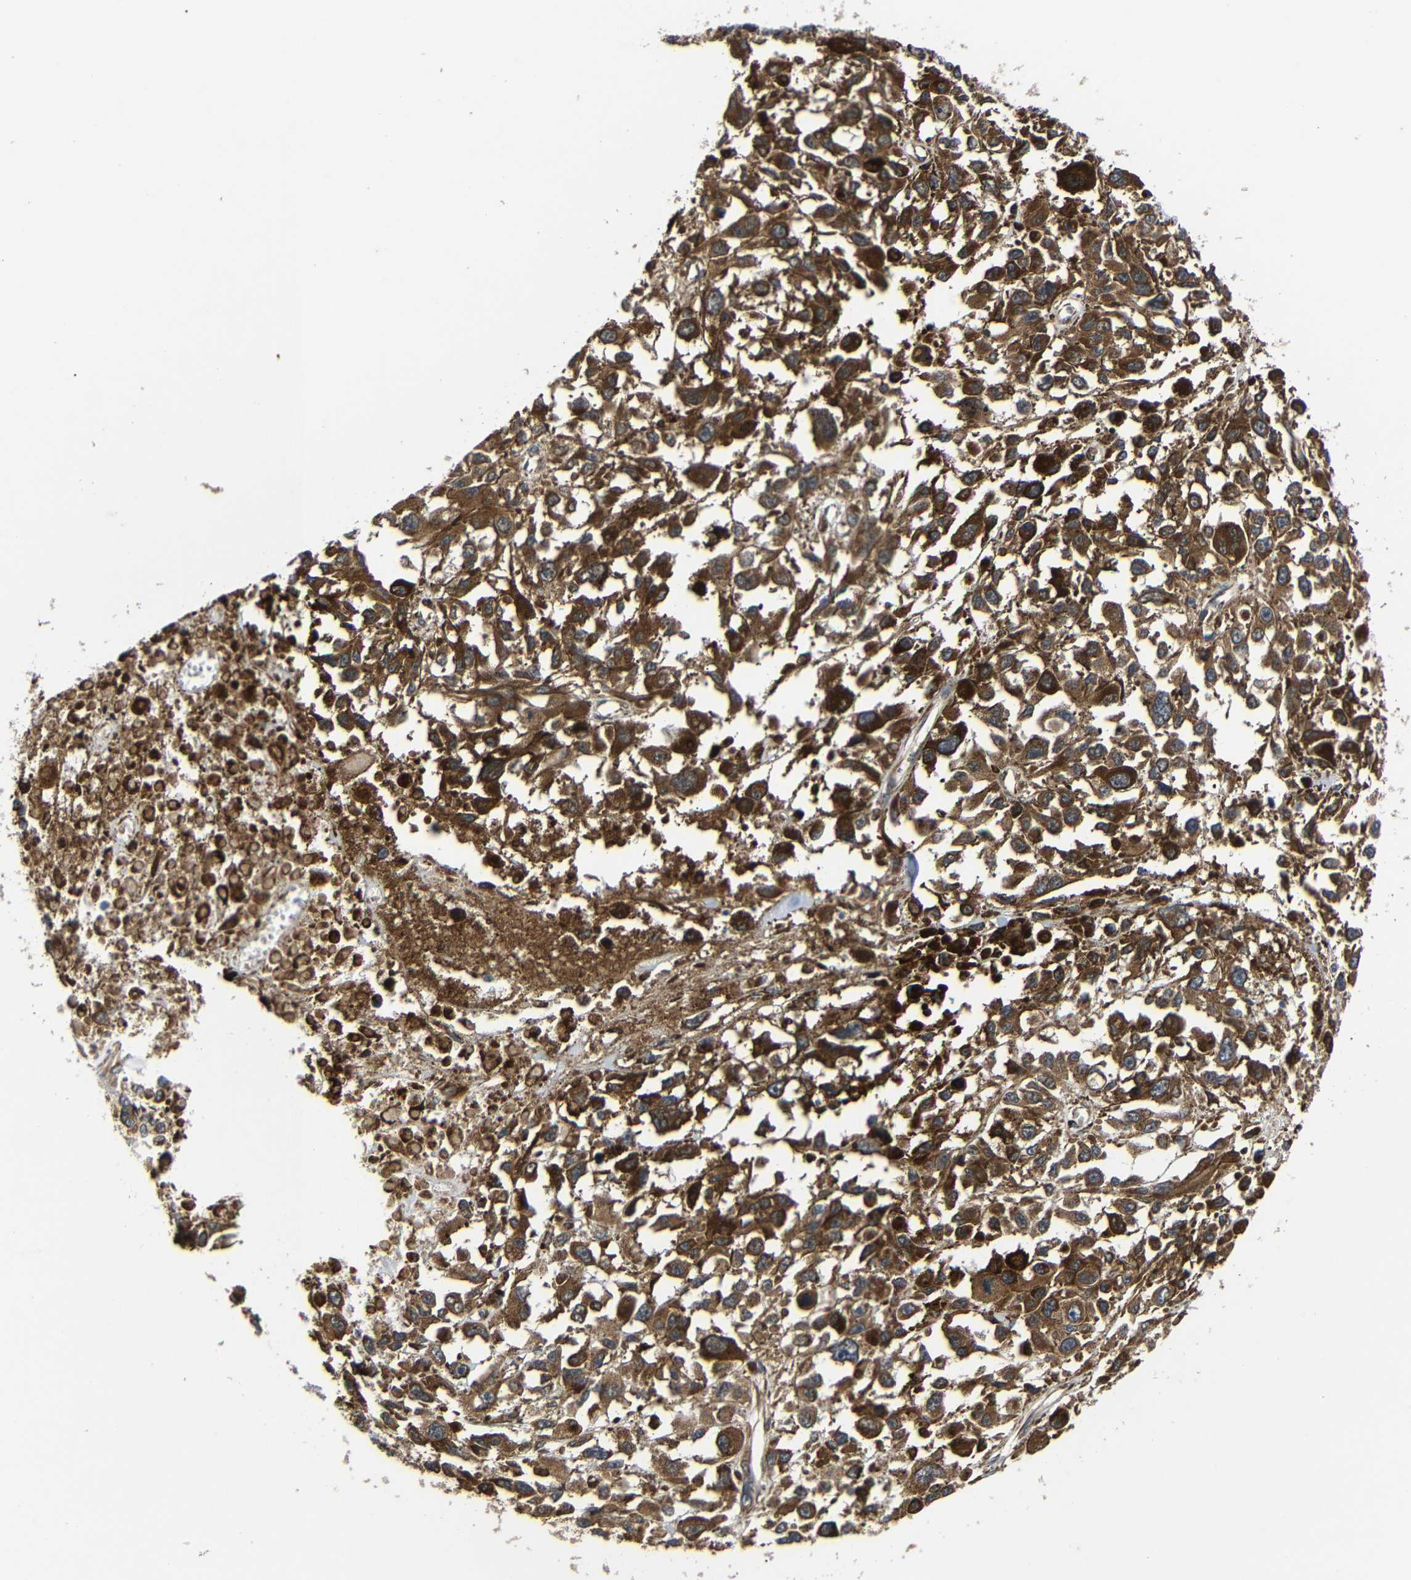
{"staining": {"intensity": "strong", "quantity": ">75%", "location": "cytoplasmic/membranous"}, "tissue": "melanoma", "cell_type": "Tumor cells", "image_type": "cancer", "snomed": [{"axis": "morphology", "description": "Malignant melanoma, Metastatic site"}, {"axis": "topography", "description": "Lymph node"}], "caption": "About >75% of tumor cells in malignant melanoma (metastatic site) reveal strong cytoplasmic/membranous protein staining as visualized by brown immunohistochemical staining.", "gene": "KANK4", "patient": {"sex": "male", "age": 59}}